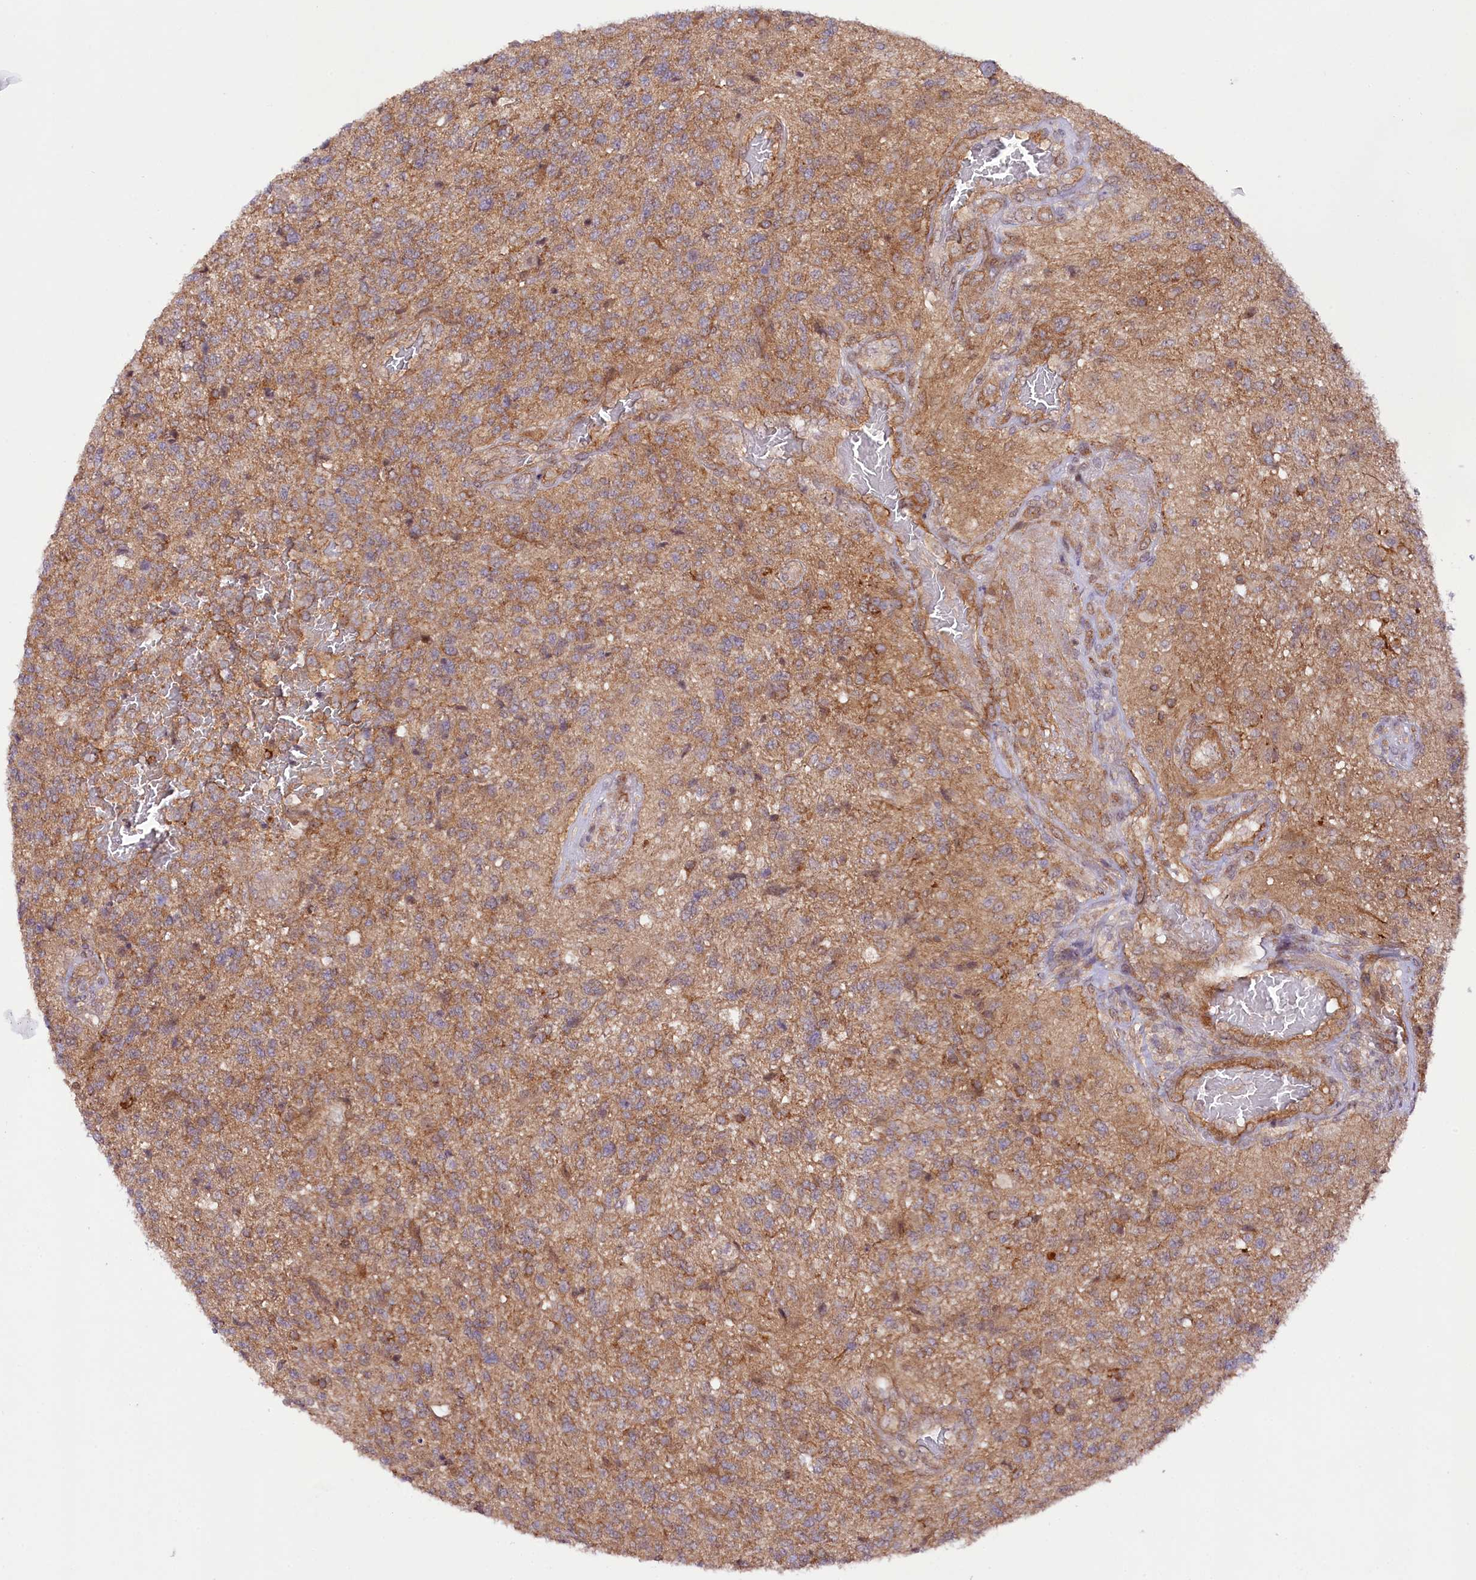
{"staining": {"intensity": "moderate", "quantity": ">75%", "location": "cytoplasmic/membranous"}, "tissue": "glioma", "cell_type": "Tumor cells", "image_type": "cancer", "snomed": [{"axis": "morphology", "description": "Glioma, malignant, High grade"}, {"axis": "topography", "description": "Brain"}], "caption": "IHC histopathology image of human glioma stained for a protein (brown), which shows medium levels of moderate cytoplasmic/membranous positivity in approximately >75% of tumor cells.", "gene": "PHLDB1", "patient": {"sex": "male", "age": 56}}